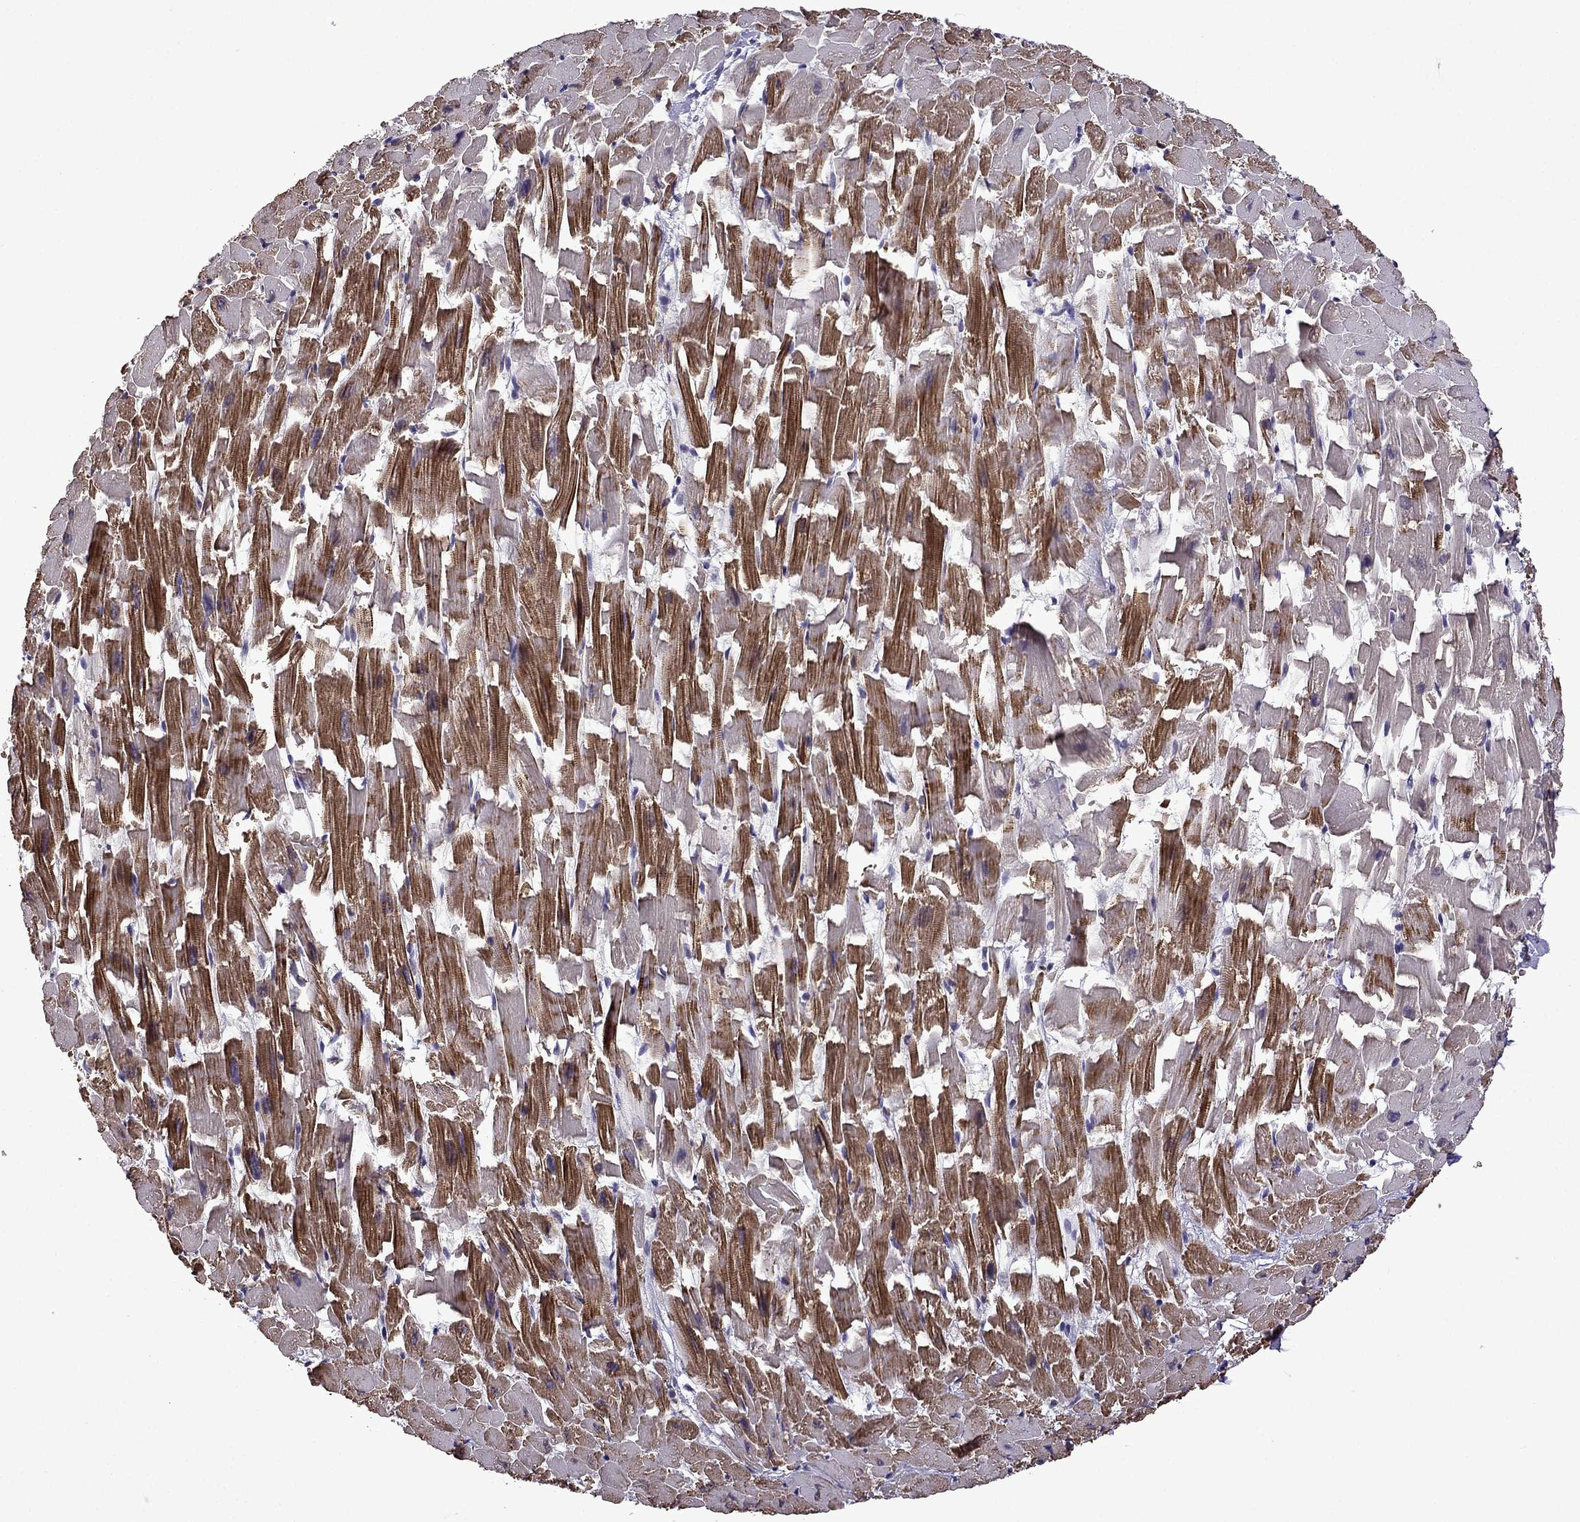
{"staining": {"intensity": "strong", "quantity": ">75%", "location": "cytoplasmic/membranous"}, "tissue": "heart muscle", "cell_type": "Cardiomyocytes", "image_type": "normal", "snomed": [{"axis": "morphology", "description": "Normal tissue, NOS"}, {"axis": "topography", "description": "Heart"}], "caption": "The micrograph demonstrates a brown stain indicating the presence of a protein in the cytoplasmic/membranous of cardiomyocytes in heart muscle.", "gene": "TTN", "patient": {"sex": "female", "age": 64}}